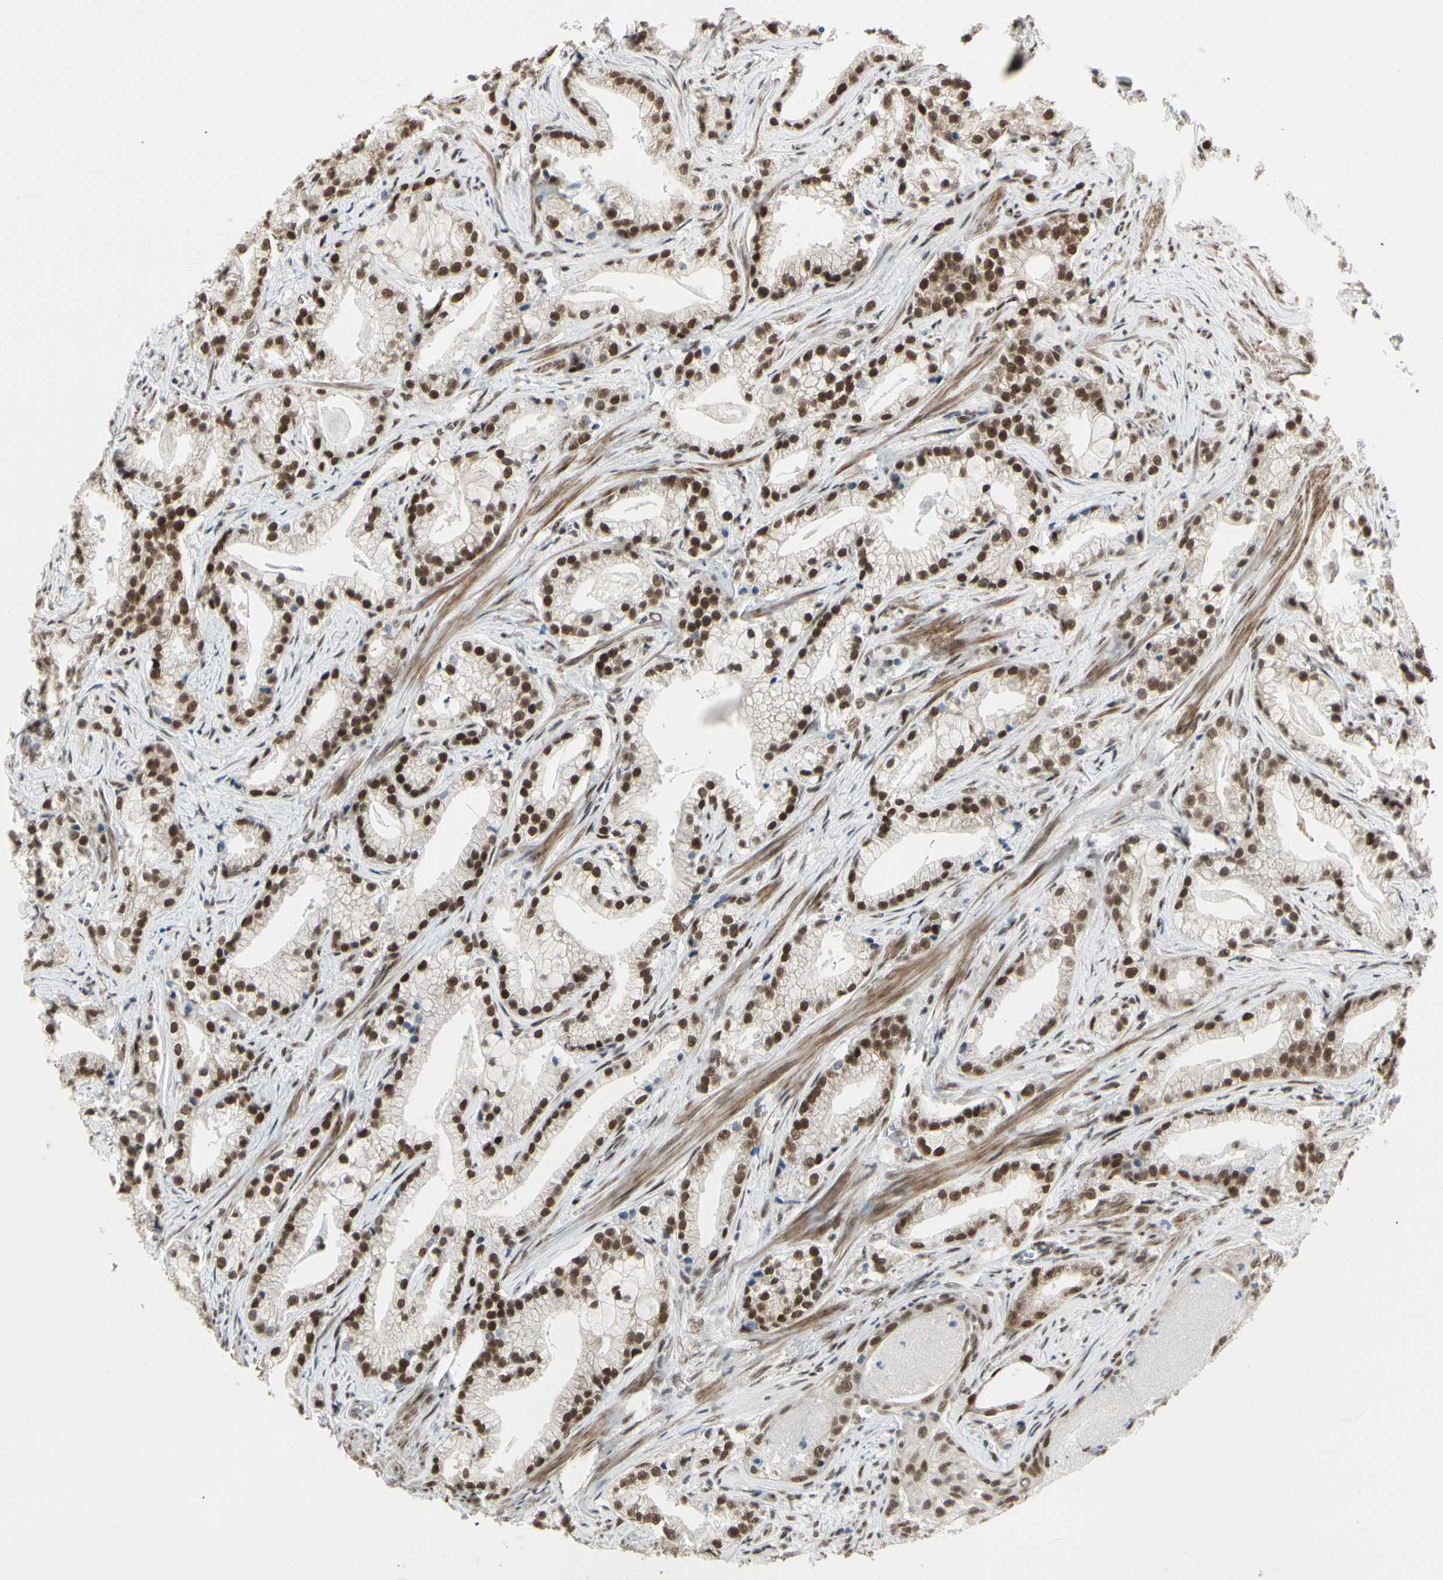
{"staining": {"intensity": "strong", "quantity": ">75%", "location": "nuclear"}, "tissue": "prostate cancer", "cell_type": "Tumor cells", "image_type": "cancer", "snomed": [{"axis": "morphology", "description": "Adenocarcinoma, Low grade"}, {"axis": "topography", "description": "Prostate"}], "caption": "Protein expression by IHC displays strong nuclear expression in approximately >75% of tumor cells in prostate cancer (low-grade adenocarcinoma).", "gene": "CHAMP1", "patient": {"sex": "male", "age": 59}}